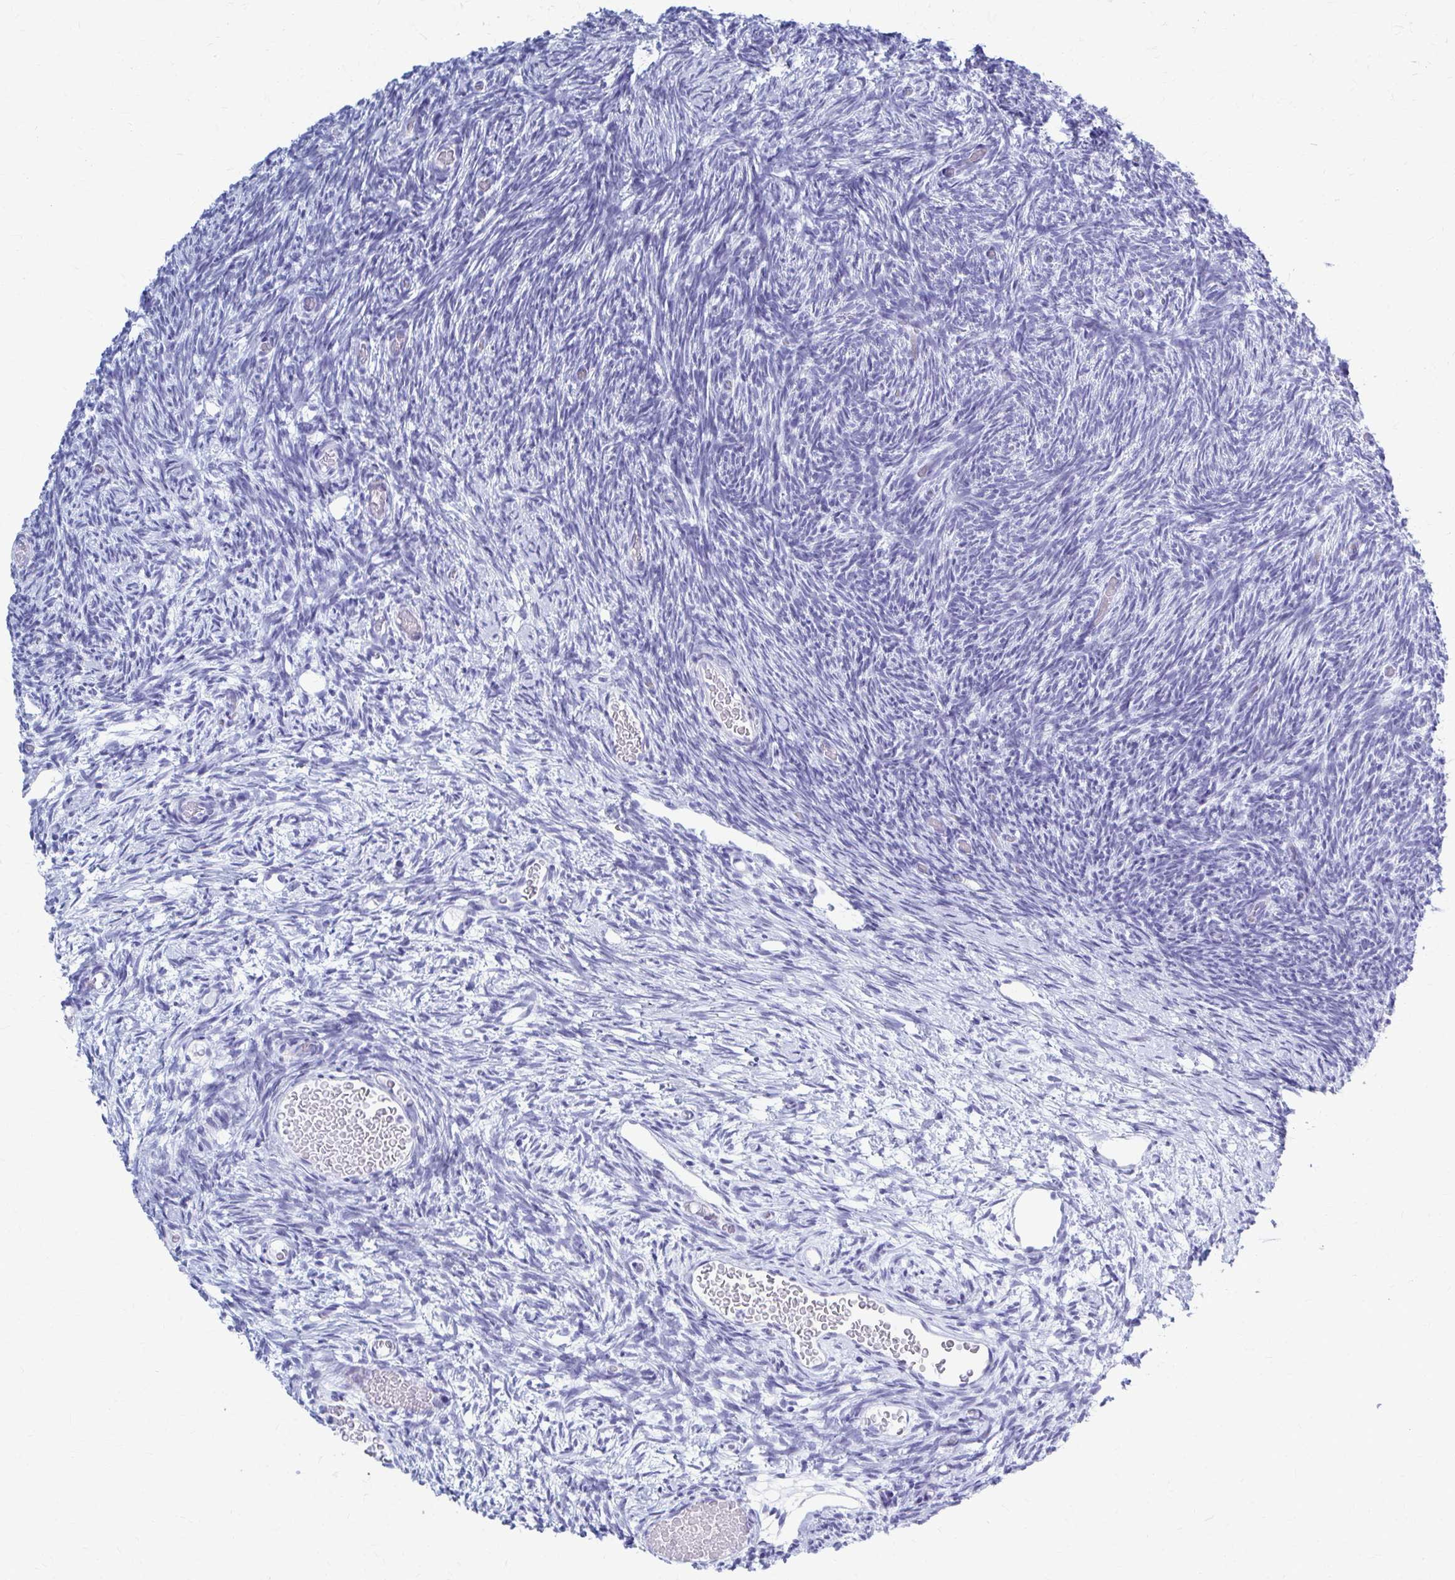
{"staining": {"intensity": "negative", "quantity": "none", "location": "none"}, "tissue": "ovary", "cell_type": "Ovarian stroma cells", "image_type": "normal", "snomed": [{"axis": "morphology", "description": "Normal tissue, NOS"}, {"axis": "topography", "description": "Ovary"}], "caption": "A photomicrograph of human ovary is negative for staining in ovarian stroma cells. (IHC, brightfield microscopy, high magnification).", "gene": "CELF5", "patient": {"sex": "female", "age": 39}}